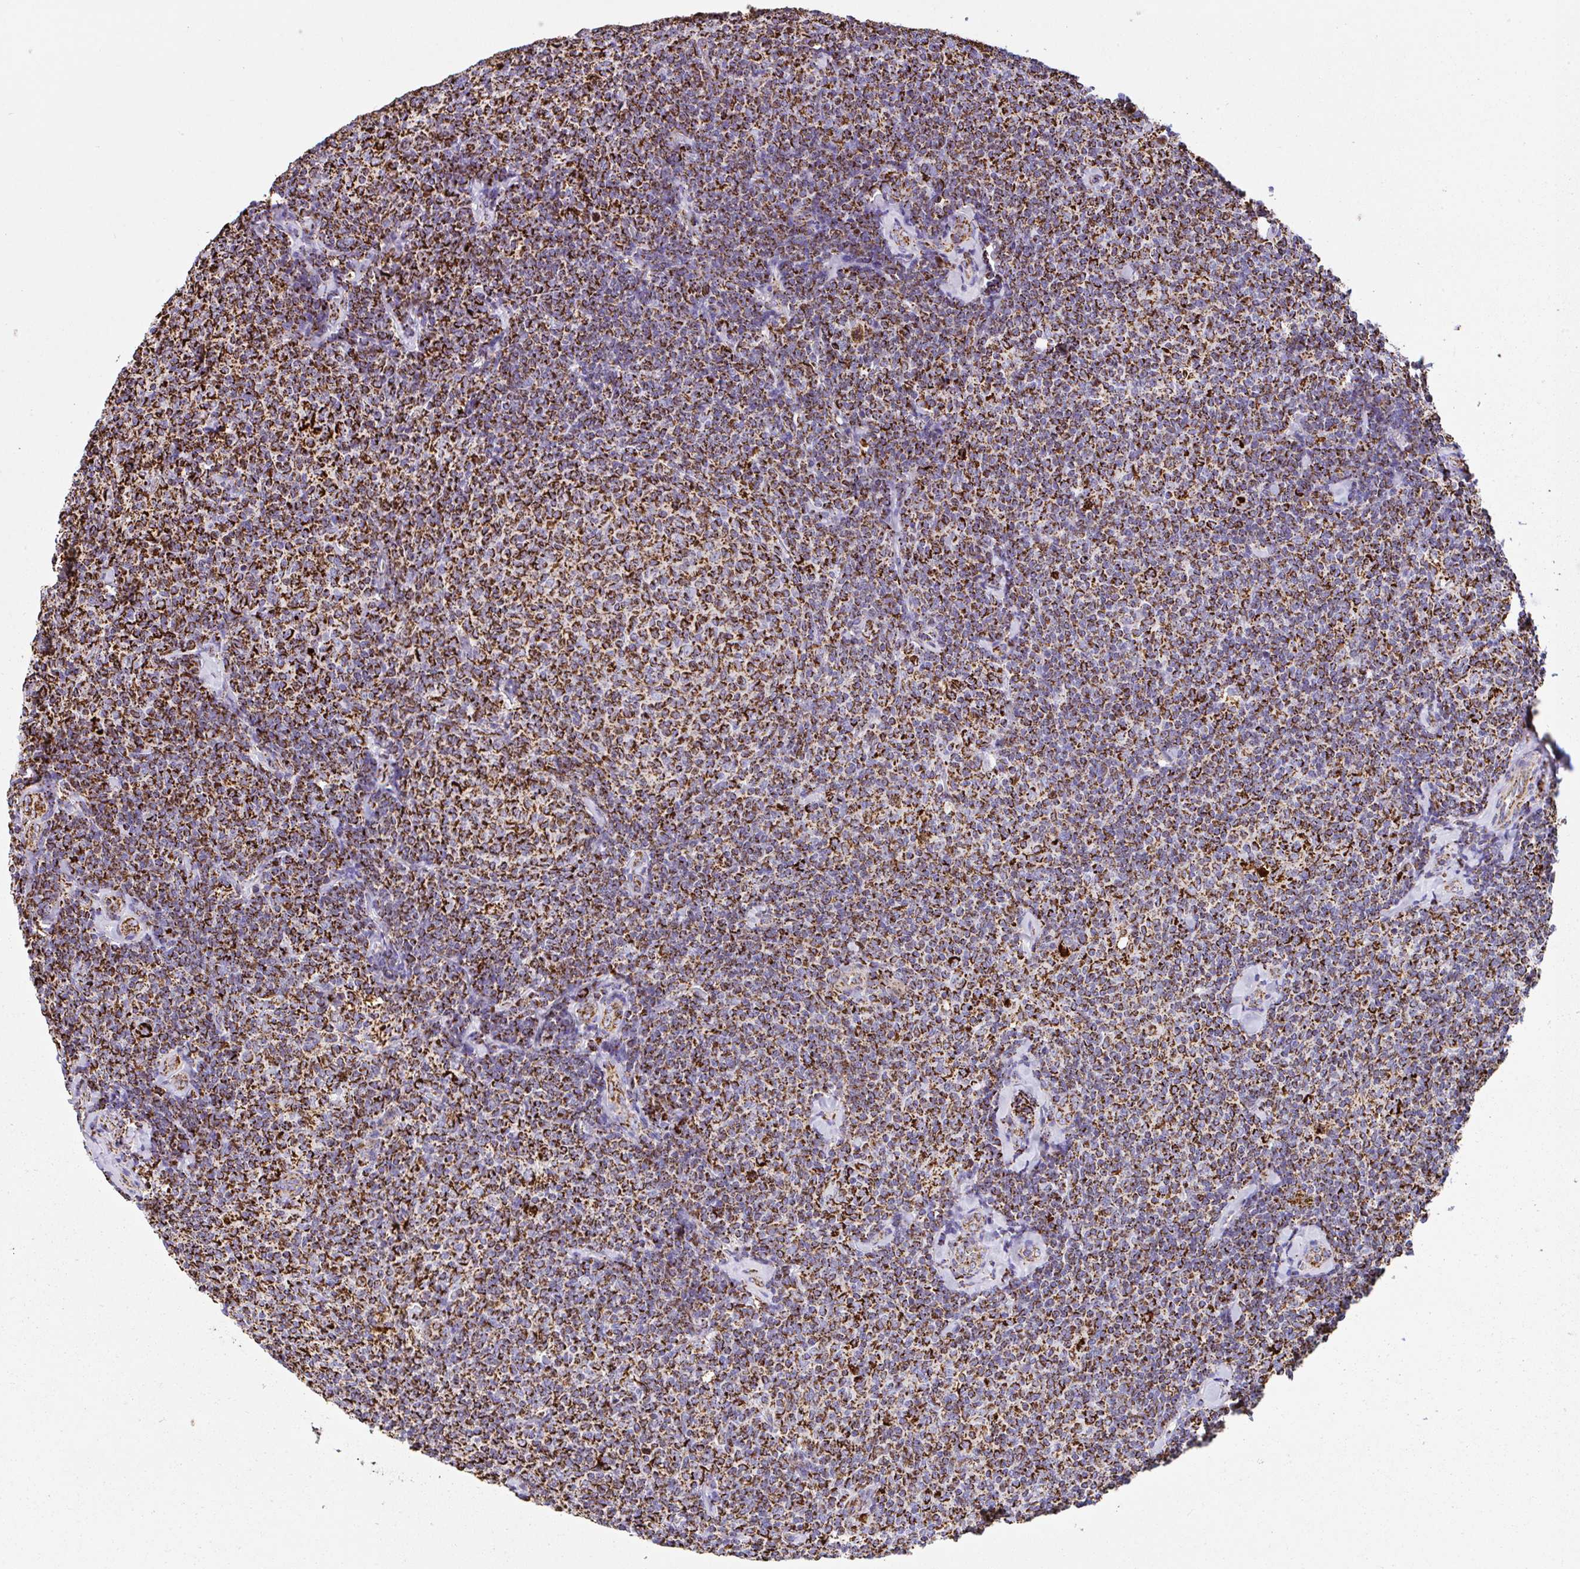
{"staining": {"intensity": "strong", "quantity": ">75%", "location": "cytoplasmic/membranous"}, "tissue": "lymphoma", "cell_type": "Tumor cells", "image_type": "cancer", "snomed": [{"axis": "morphology", "description": "Malignant lymphoma, non-Hodgkin's type, Low grade"}, {"axis": "topography", "description": "Lymph node"}], "caption": "IHC photomicrograph of neoplastic tissue: low-grade malignant lymphoma, non-Hodgkin's type stained using immunohistochemistry (IHC) shows high levels of strong protein expression localized specifically in the cytoplasmic/membranous of tumor cells, appearing as a cytoplasmic/membranous brown color.", "gene": "ANKRD33B", "patient": {"sex": "female", "age": 56}}